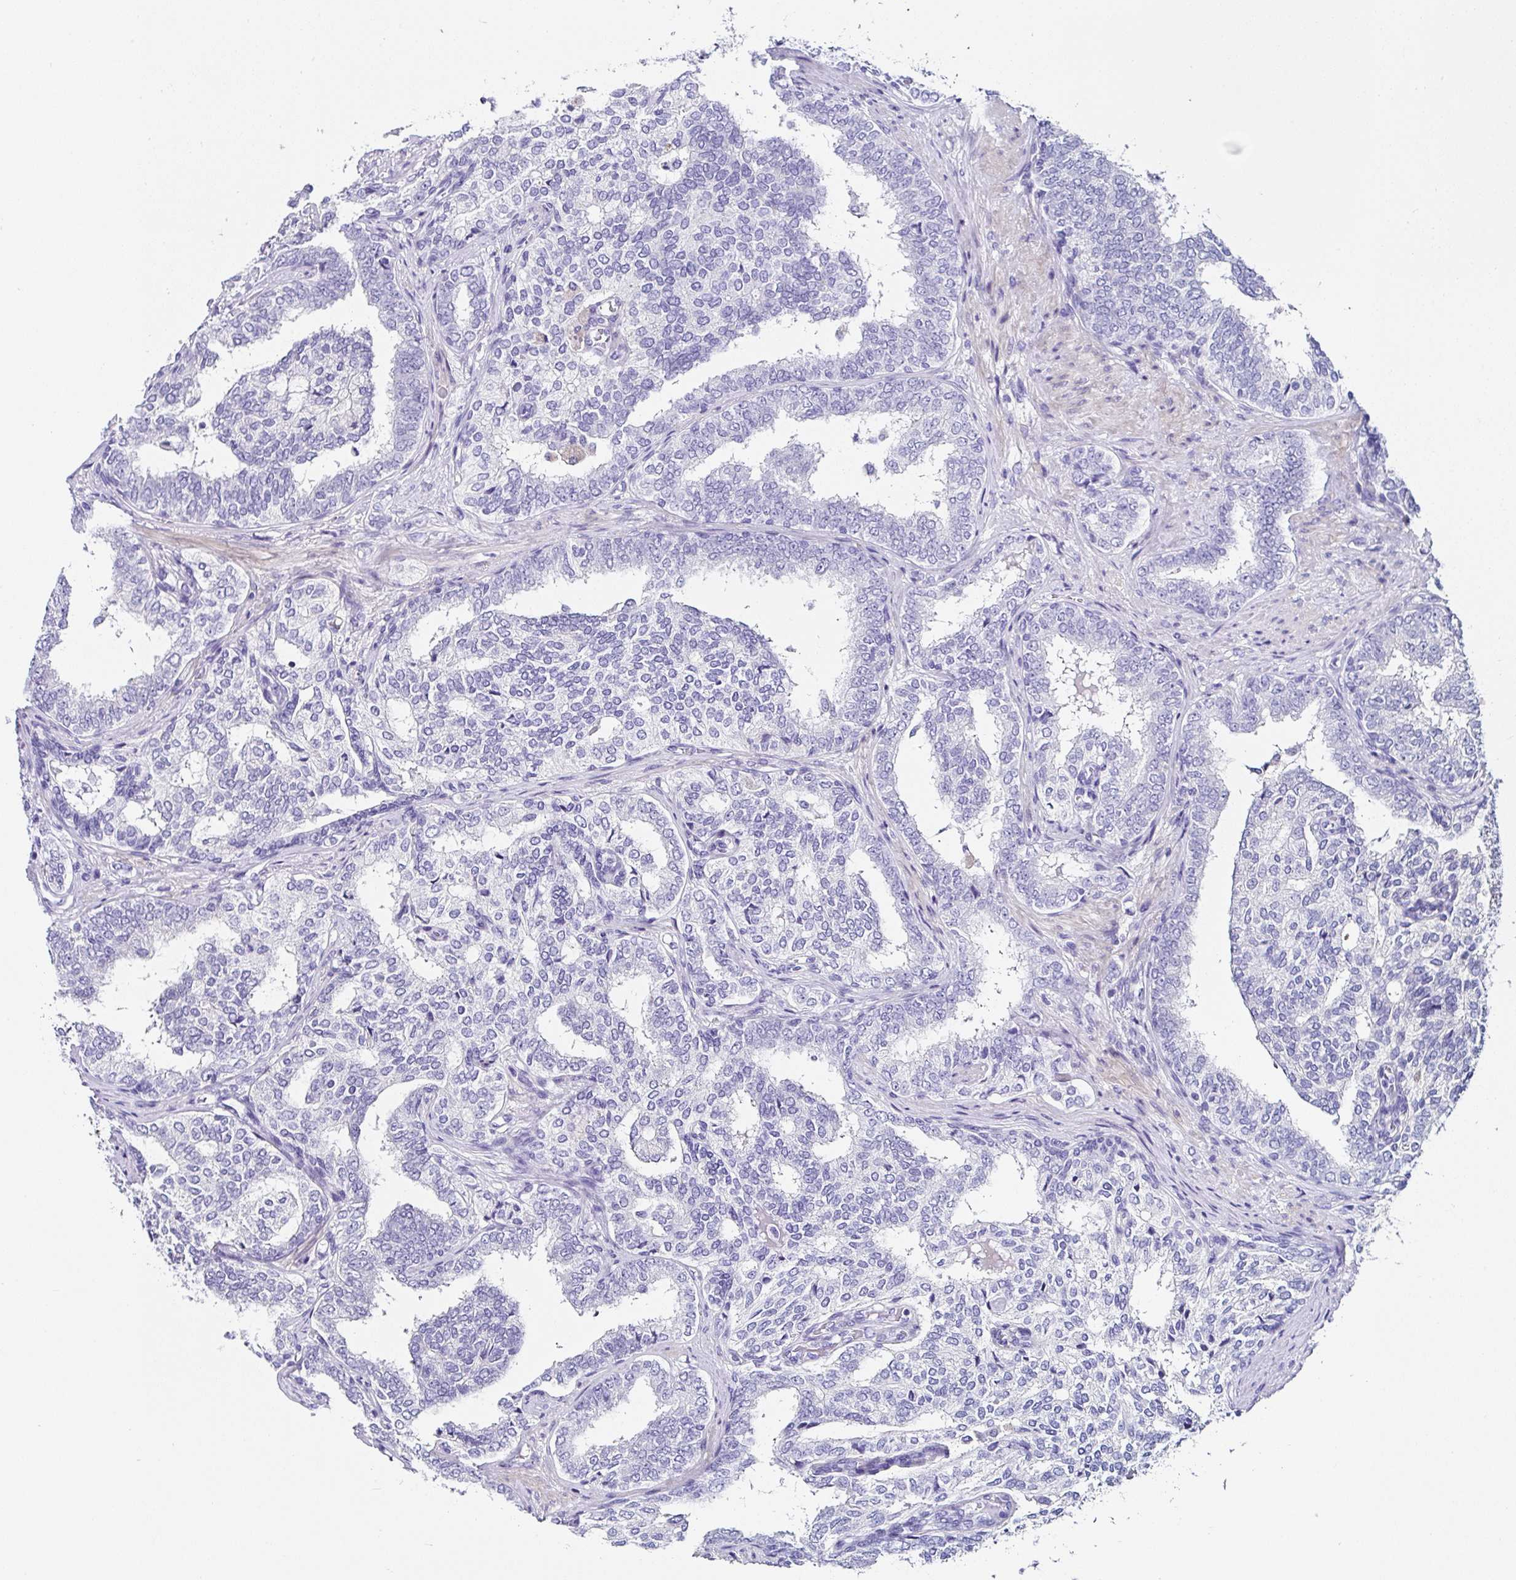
{"staining": {"intensity": "negative", "quantity": "none", "location": "none"}, "tissue": "prostate cancer", "cell_type": "Tumor cells", "image_type": "cancer", "snomed": [{"axis": "morphology", "description": "Adenocarcinoma, High grade"}, {"axis": "topography", "description": "Prostate"}], "caption": "Immunohistochemistry (IHC) micrograph of adenocarcinoma (high-grade) (prostate) stained for a protein (brown), which displays no expression in tumor cells.", "gene": "UGT3A1", "patient": {"sex": "male", "age": 72}}